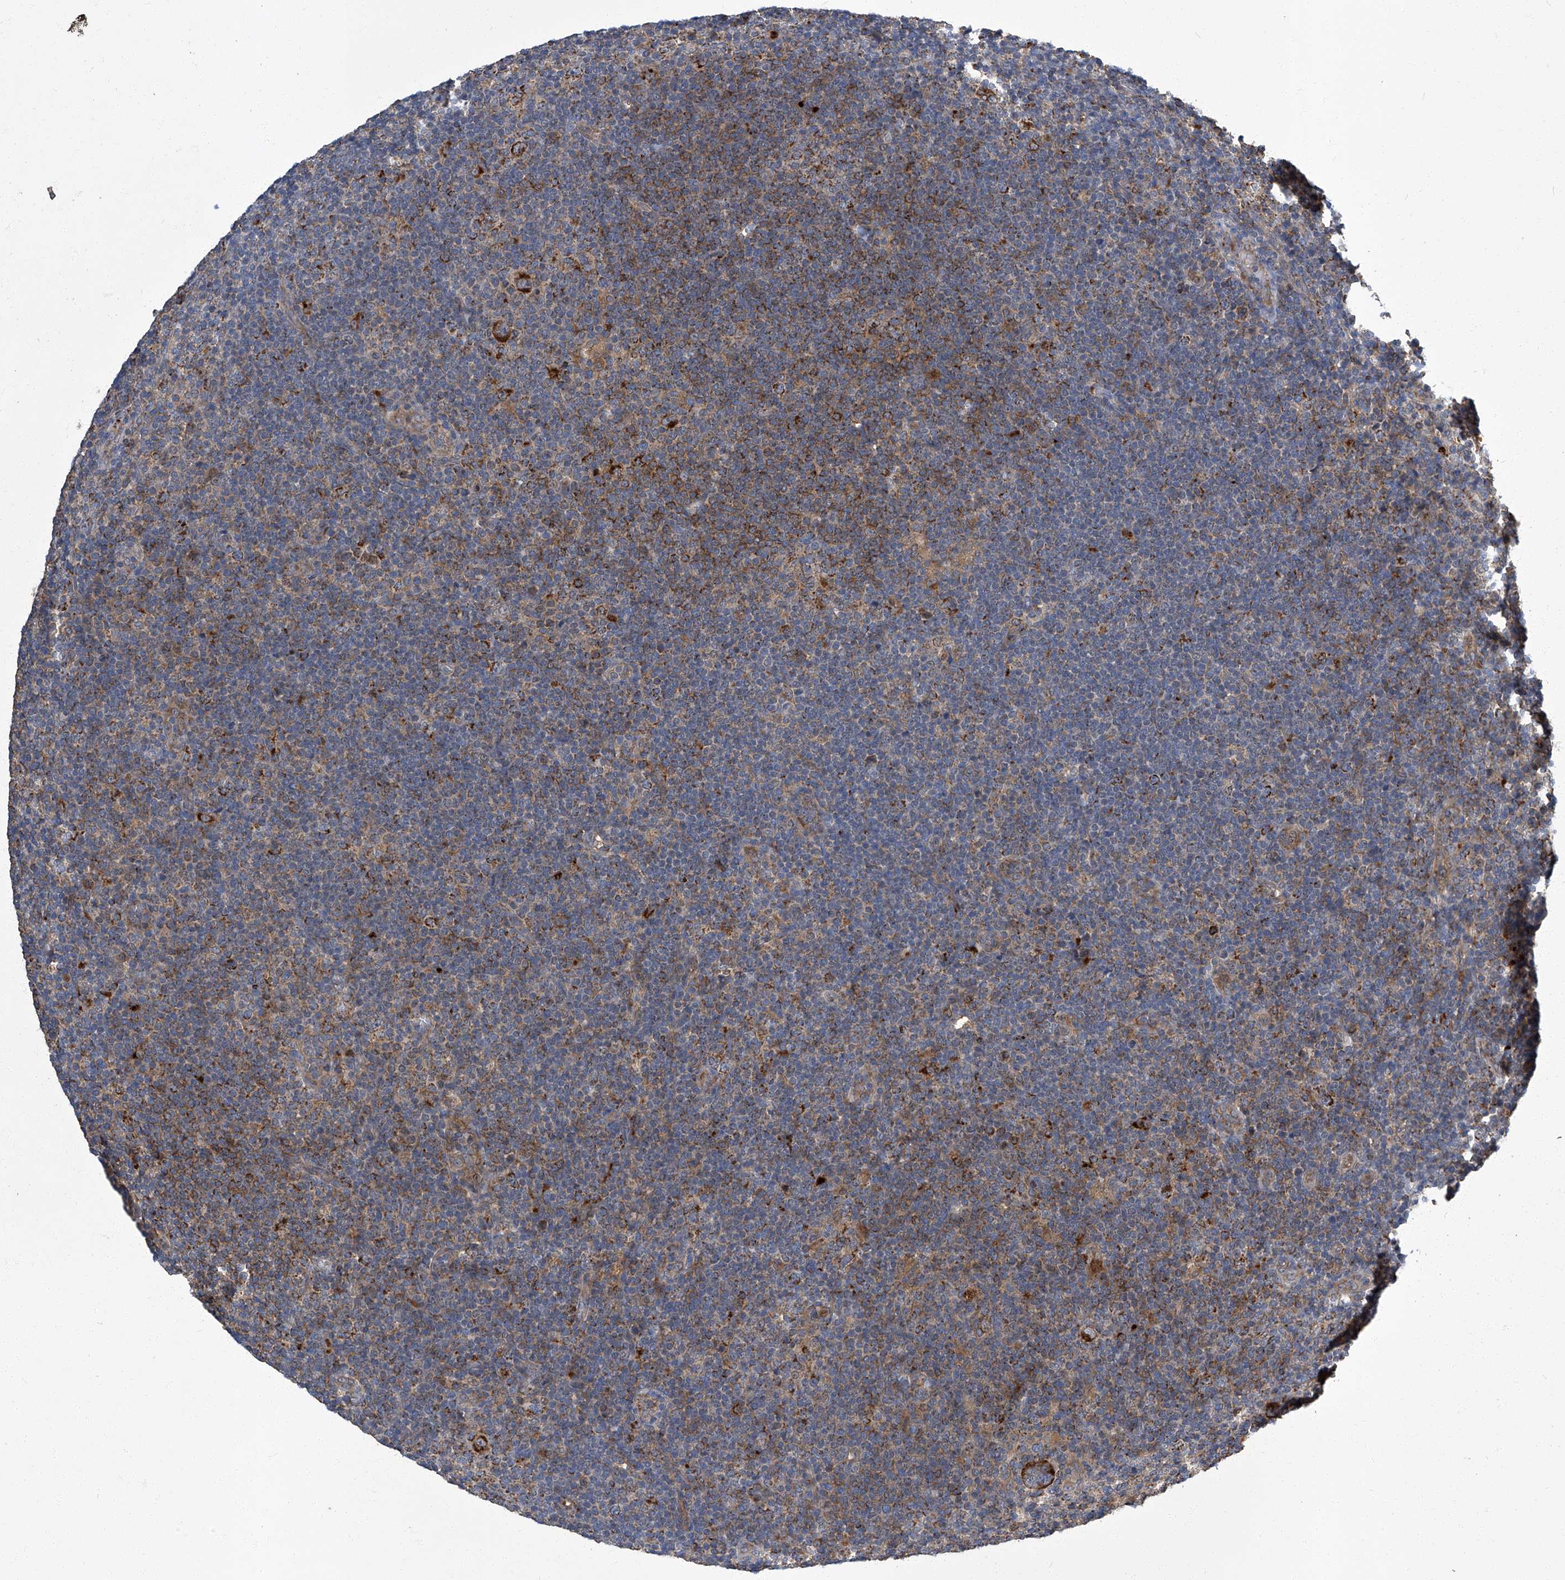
{"staining": {"intensity": "strong", "quantity": ">75%", "location": "cytoplasmic/membranous"}, "tissue": "lymphoma", "cell_type": "Tumor cells", "image_type": "cancer", "snomed": [{"axis": "morphology", "description": "Hodgkin's disease, NOS"}, {"axis": "topography", "description": "Lymph node"}], "caption": "Protein staining of Hodgkin's disease tissue shows strong cytoplasmic/membranous staining in about >75% of tumor cells.", "gene": "TNFRSF13B", "patient": {"sex": "female", "age": 57}}